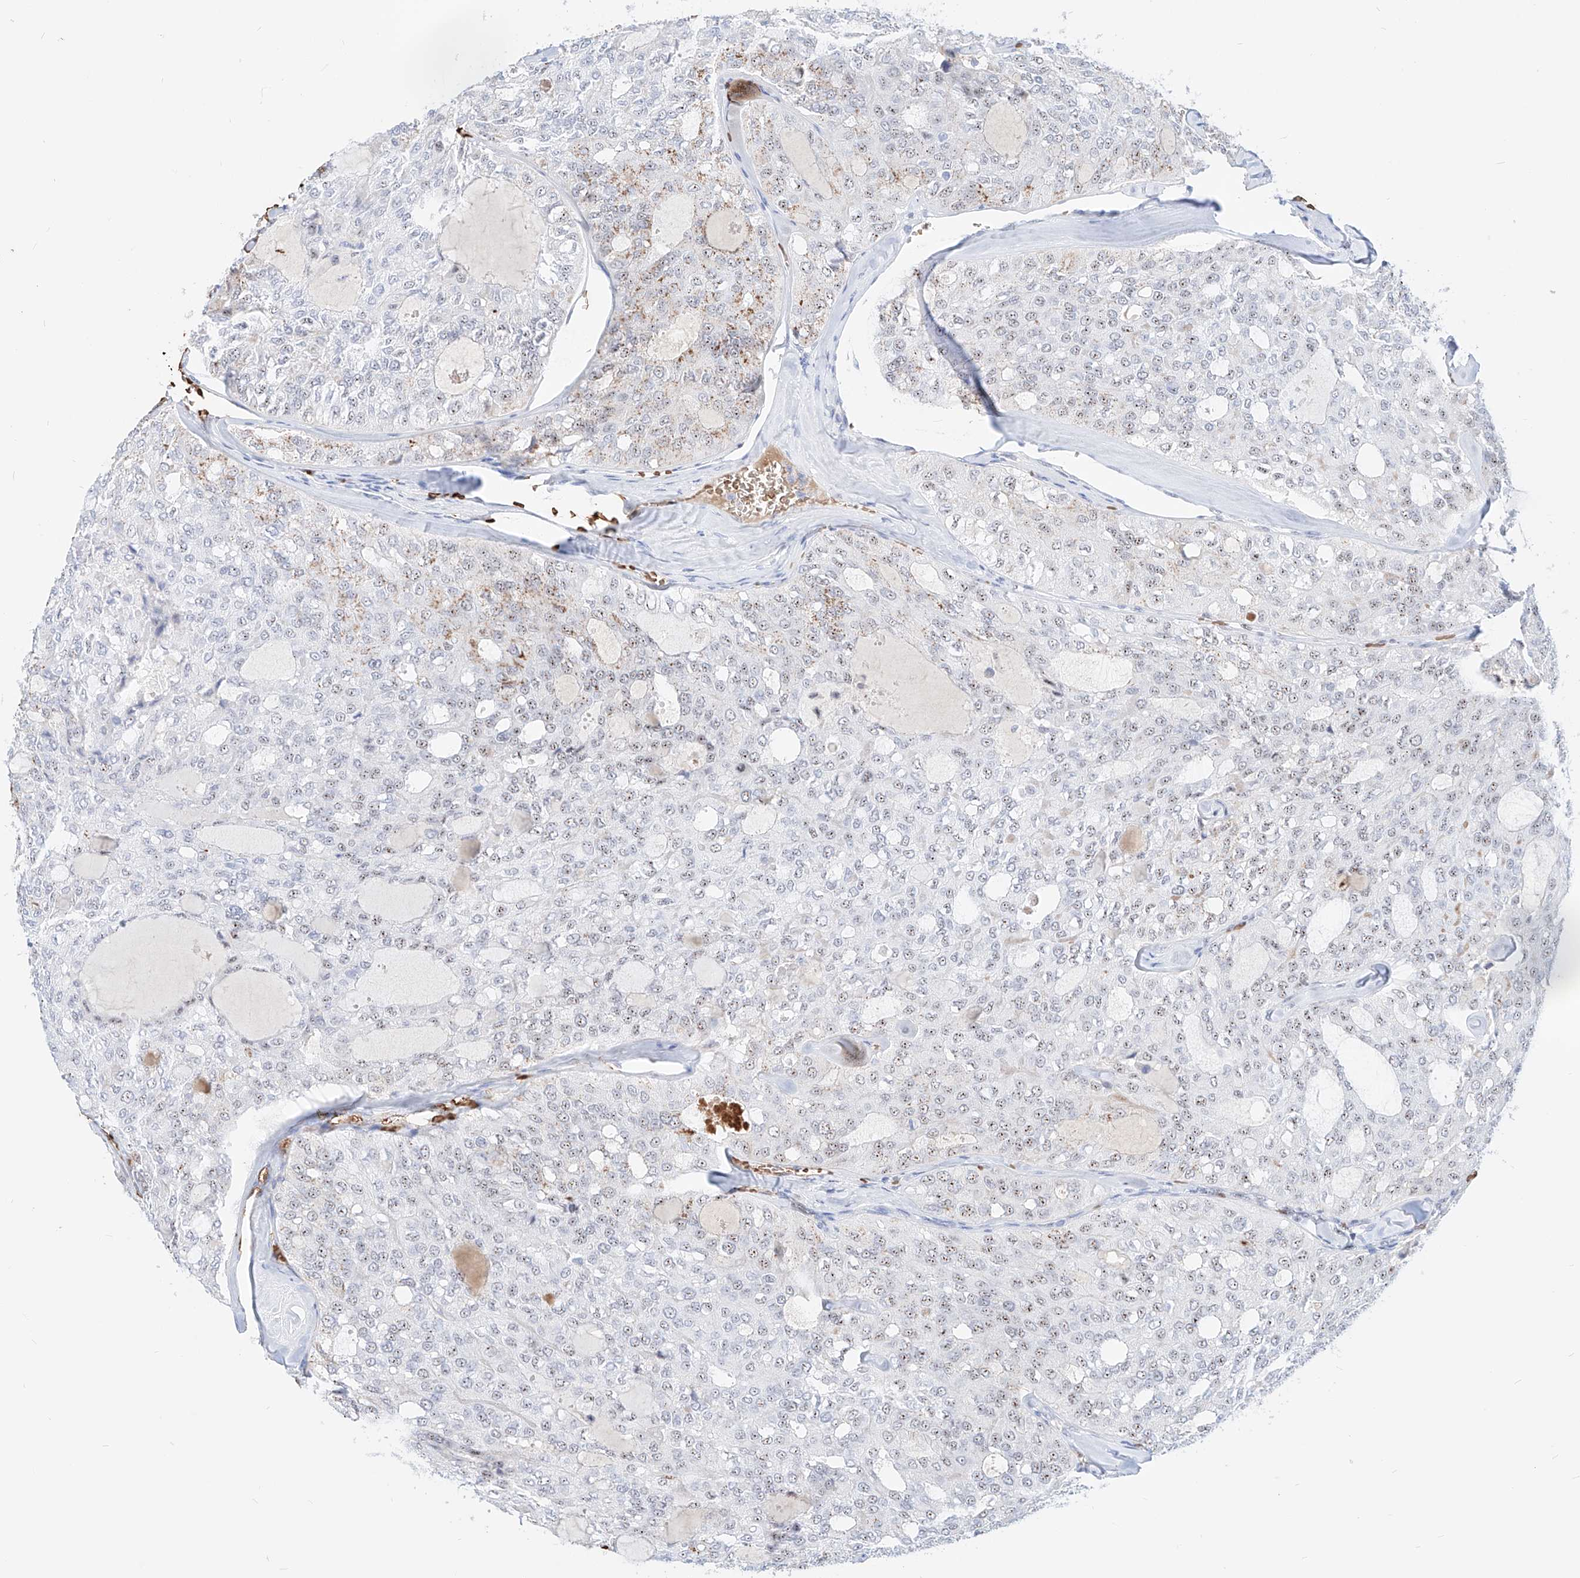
{"staining": {"intensity": "weak", "quantity": "25%-75%", "location": "nuclear"}, "tissue": "thyroid cancer", "cell_type": "Tumor cells", "image_type": "cancer", "snomed": [{"axis": "morphology", "description": "Follicular adenoma carcinoma, NOS"}, {"axis": "topography", "description": "Thyroid gland"}], "caption": "Immunohistochemistry (DAB (3,3'-diaminobenzidine)) staining of human follicular adenoma carcinoma (thyroid) exhibits weak nuclear protein staining in approximately 25%-75% of tumor cells.", "gene": "ZFP42", "patient": {"sex": "male", "age": 75}}